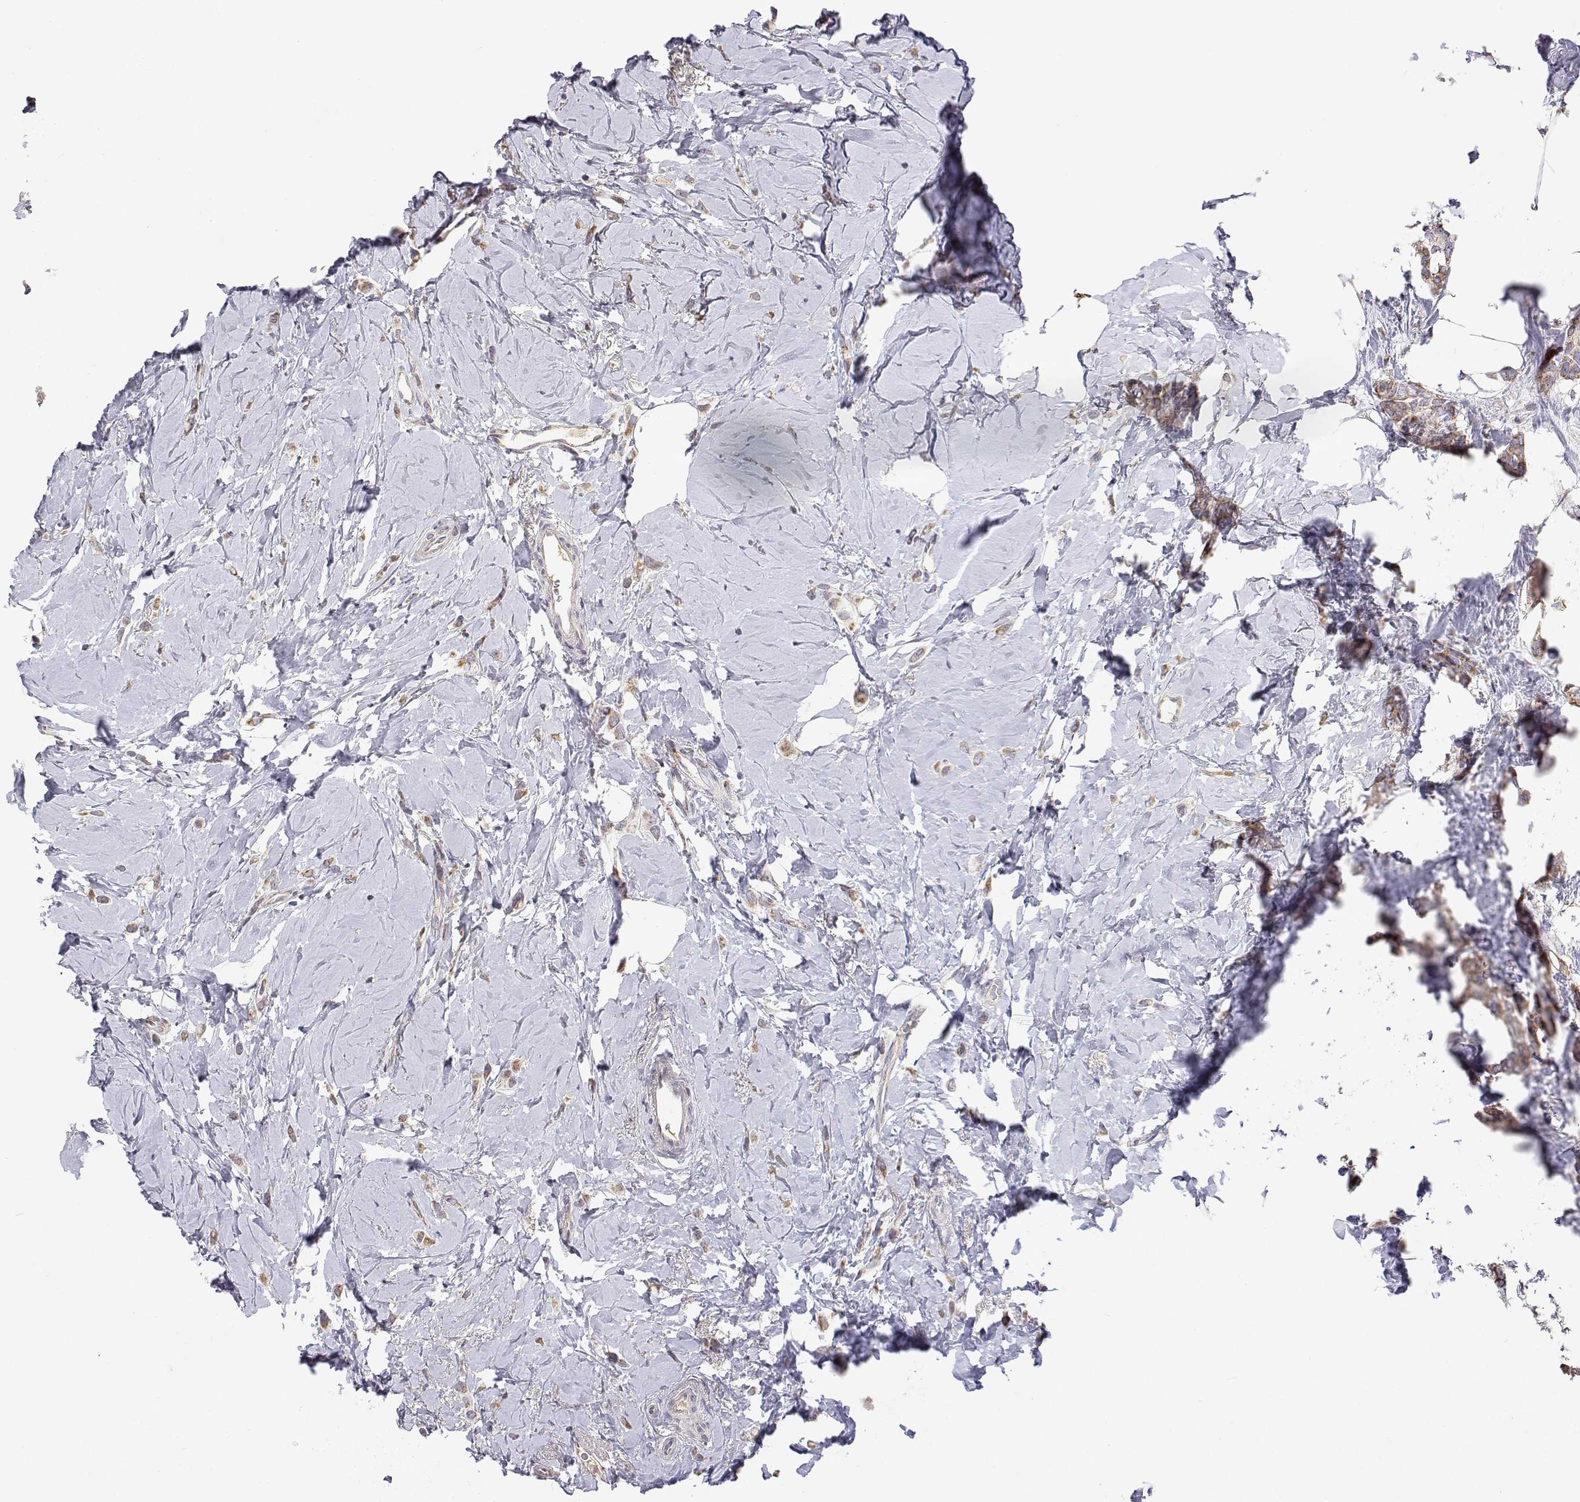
{"staining": {"intensity": "moderate", "quantity": ">75%", "location": "cytoplasmic/membranous"}, "tissue": "breast cancer", "cell_type": "Tumor cells", "image_type": "cancer", "snomed": [{"axis": "morphology", "description": "Lobular carcinoma"}, {"axis": "topography", "description": "Breast"}], "caption": "An immunohistochemistry photomicrograph of tumor tissue is shown. Protein staining in brown shows moderate cytoplasmic/membranous positivity in breast lobular carcinoma within tumor cells.", "gene": "MRPL3", "patient": {"sex": "female", "age": 66}}